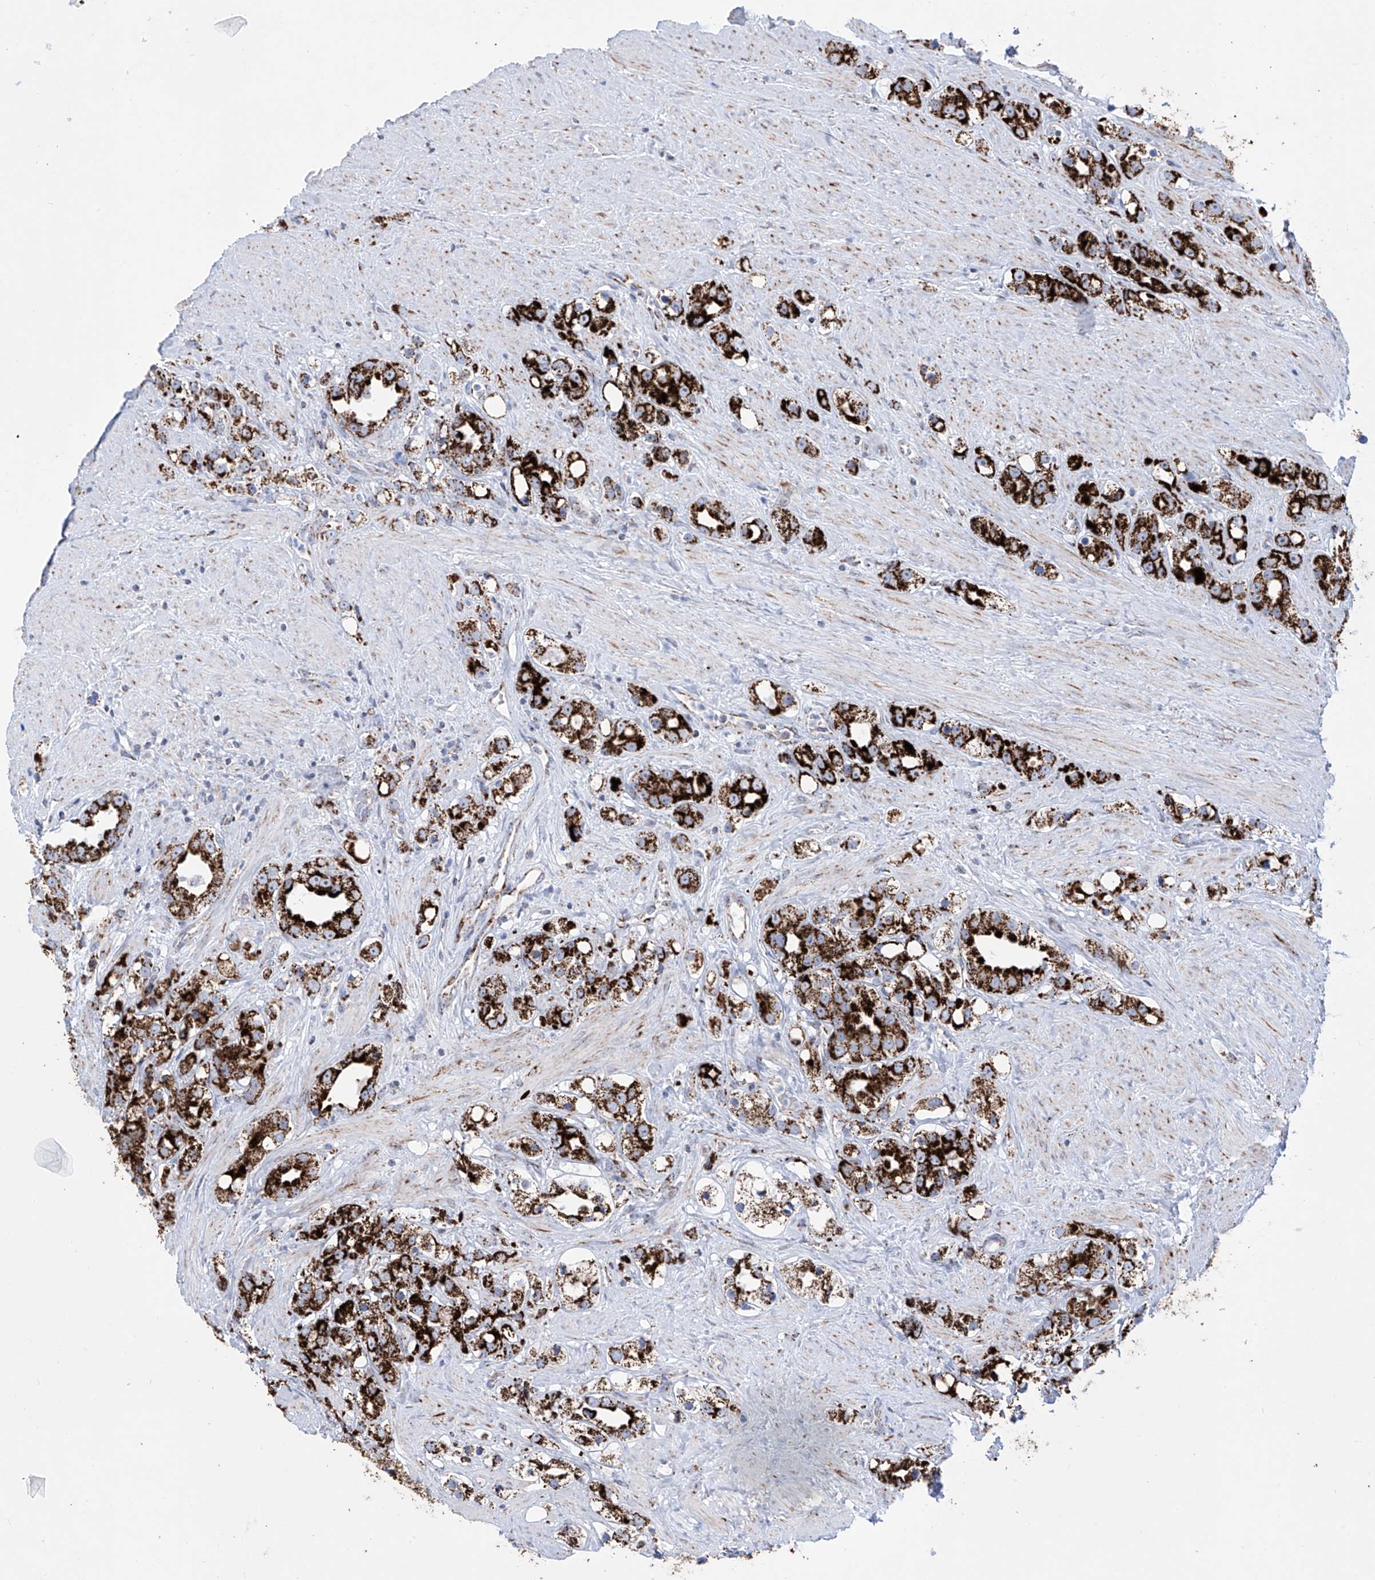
{"staining": {"intensity": "strong", "quantity": ">75%", "location": "cytoplasmic/membranous"}, "tissue": "prostate cancer", "cell_type": "Tumor cells", "image_type": "cancer", "snomed": [{"axis": "morphology", "description": "Adenocarcinoma, NOS"}, {"axis": "topography", "description": "Prostate"}], "caption": "Protein staining reveals strong cytoplasmic/membranous positivity in about >75% of tumor cells in prostate cancer.", "gene": "ALDH6A1", "patient": {"sex": "male", "age": 79}}